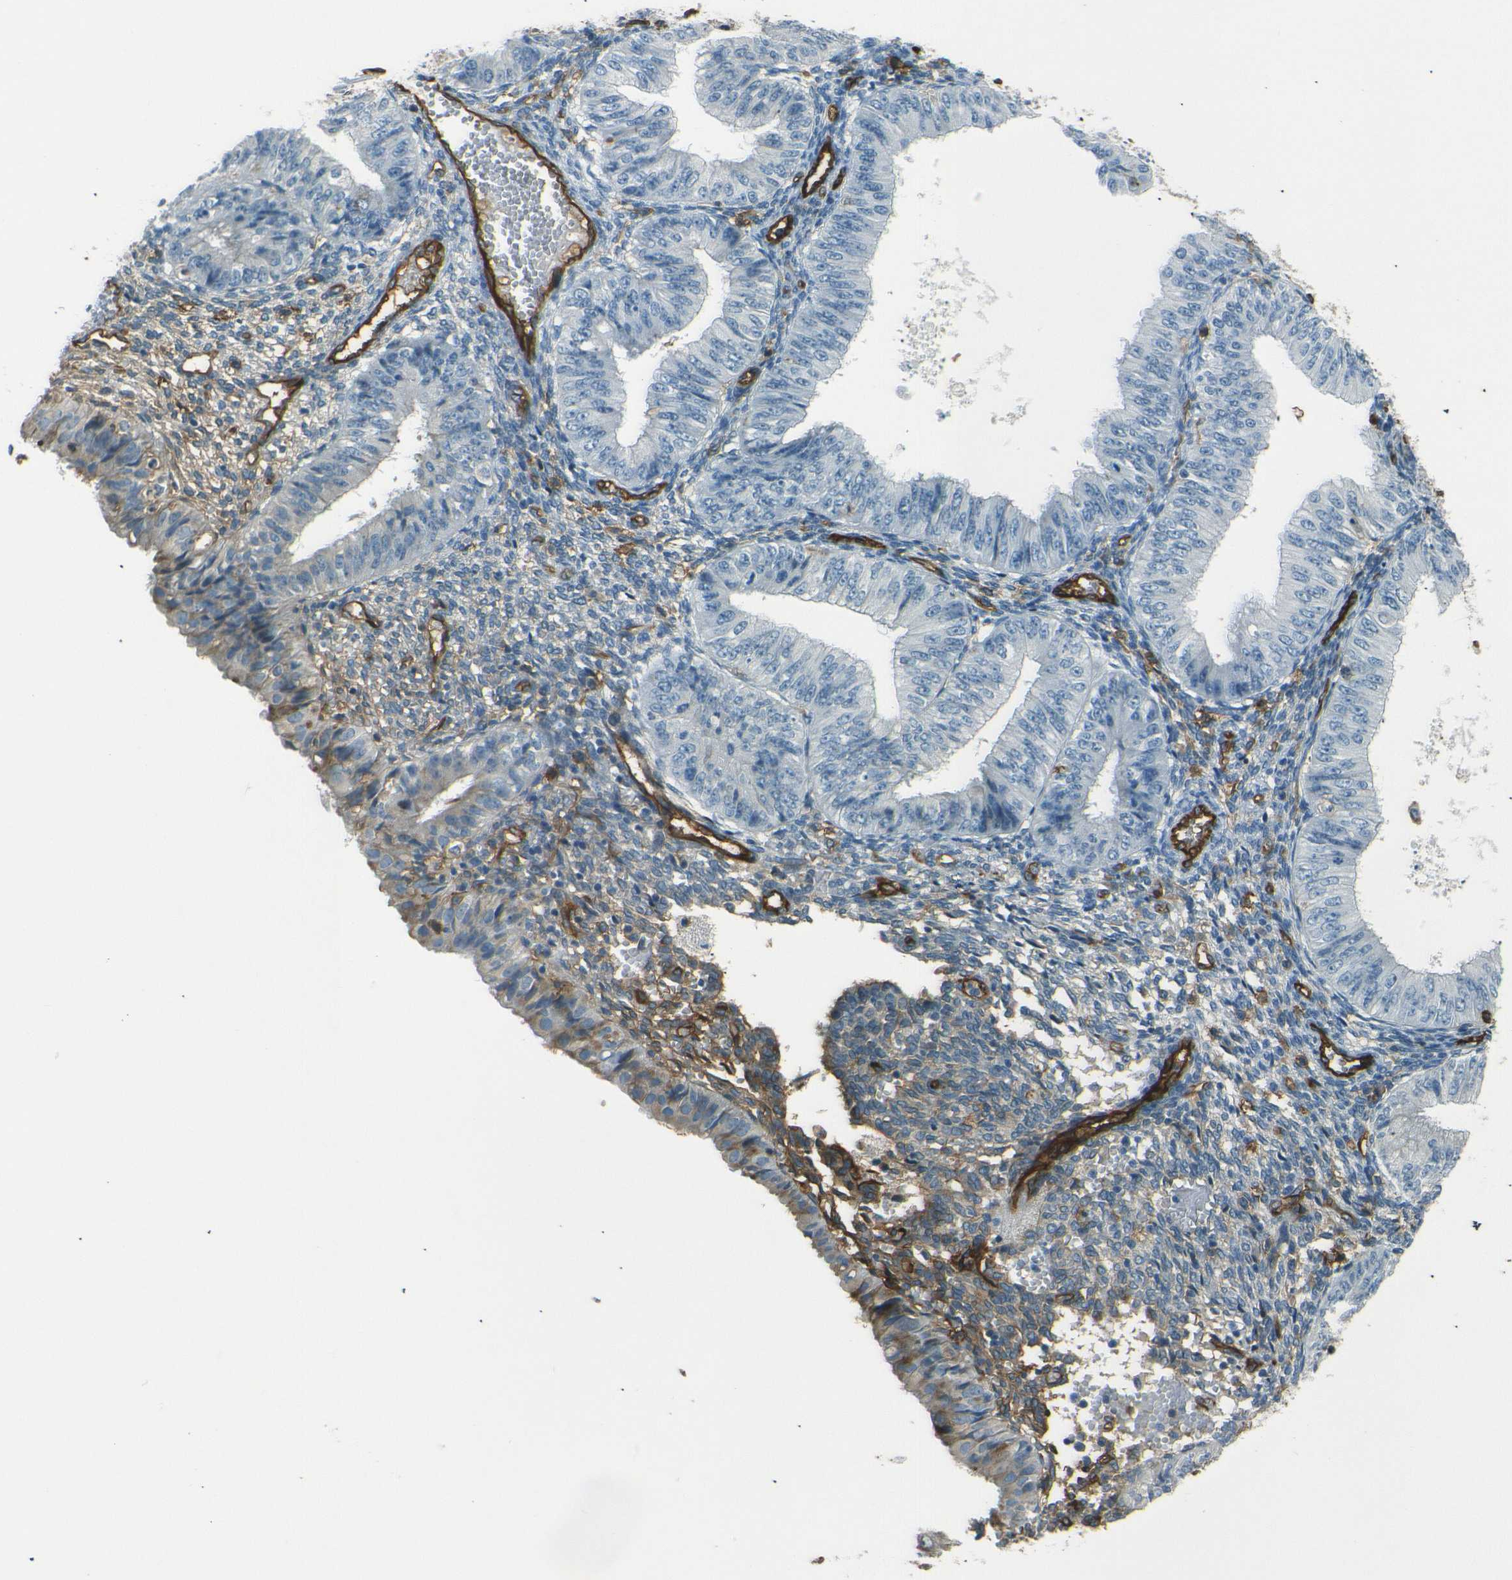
{"staining": {"intensity": "negative", "quantity": "none", "location": "none"}, "tissue": "endometrial cancer", "cell_type": "Tumor cells", "image_type": "cancer", "snomed": [{"axis": "morphology", "description": "Normal tissue, NOS"}, {"axis": "morphology", "description": "Adenocarcinoma, NOS"}, {"axis": "topography", "description": "Endometrium"}], "caption": "There is no significant positivity in tumor cells of adenocarcinoma (endometrial).", "gene": "ENTPD1", "patient": {"sex": "female", "age": 53}}